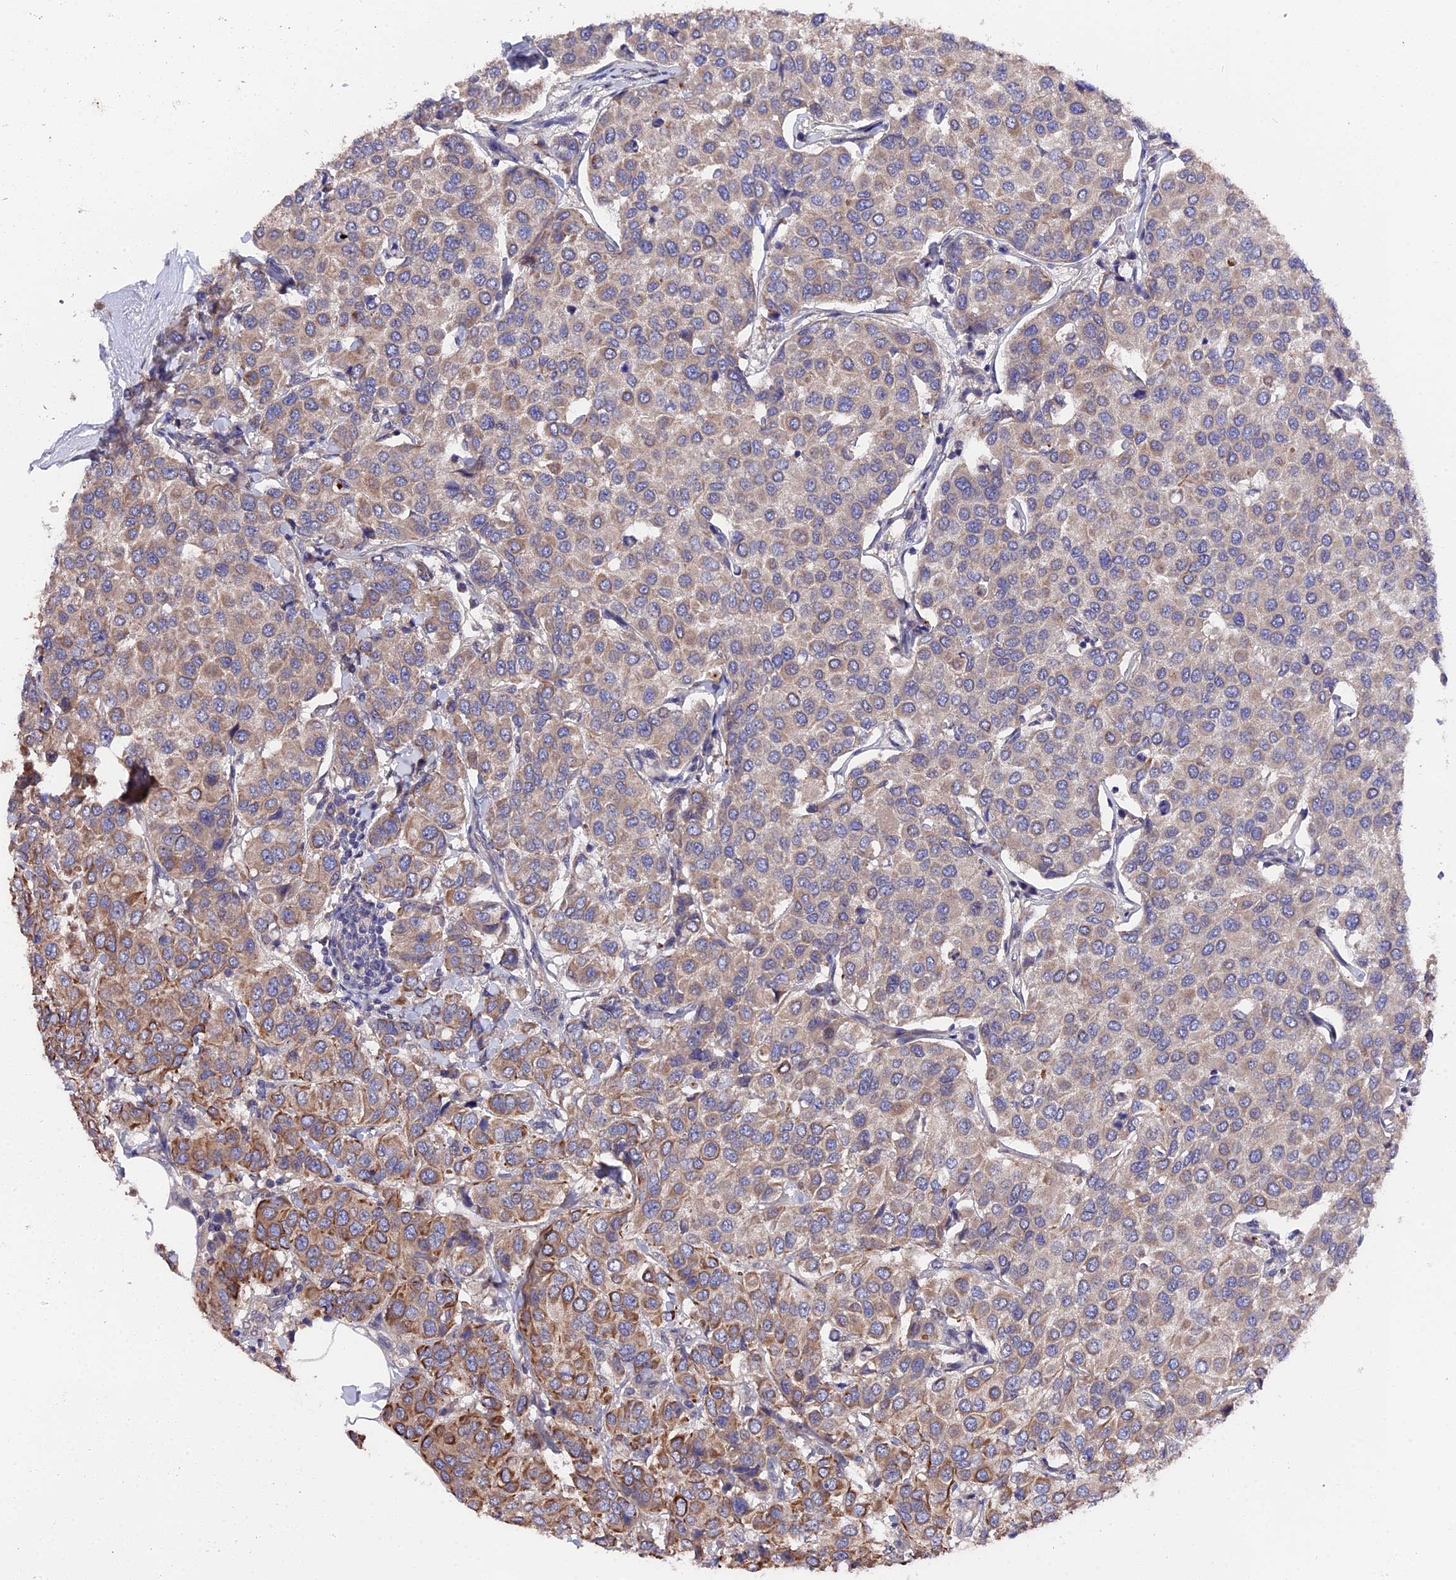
{"staining": {"intensity": "moderate", "quantity": "<25%", "location": "cytoplasmic/membranous"}, "tissue": "breast cancer", "cell_type": "Tumor cells", "image_type": "cancer", "snomed": [{"axis": "morphology", "description": "Duct carcinoma"}, {"axis": "topography", "description": "Breast"}], "caption": "The immunohistochemical stain labels moderate cytoplasmic/membranous positivity in tumor cells of invasive ductal carcinoma (breast) tissue.", "gene": "ZCCHC2", "patient": {"sex": "female", "age": 55}}